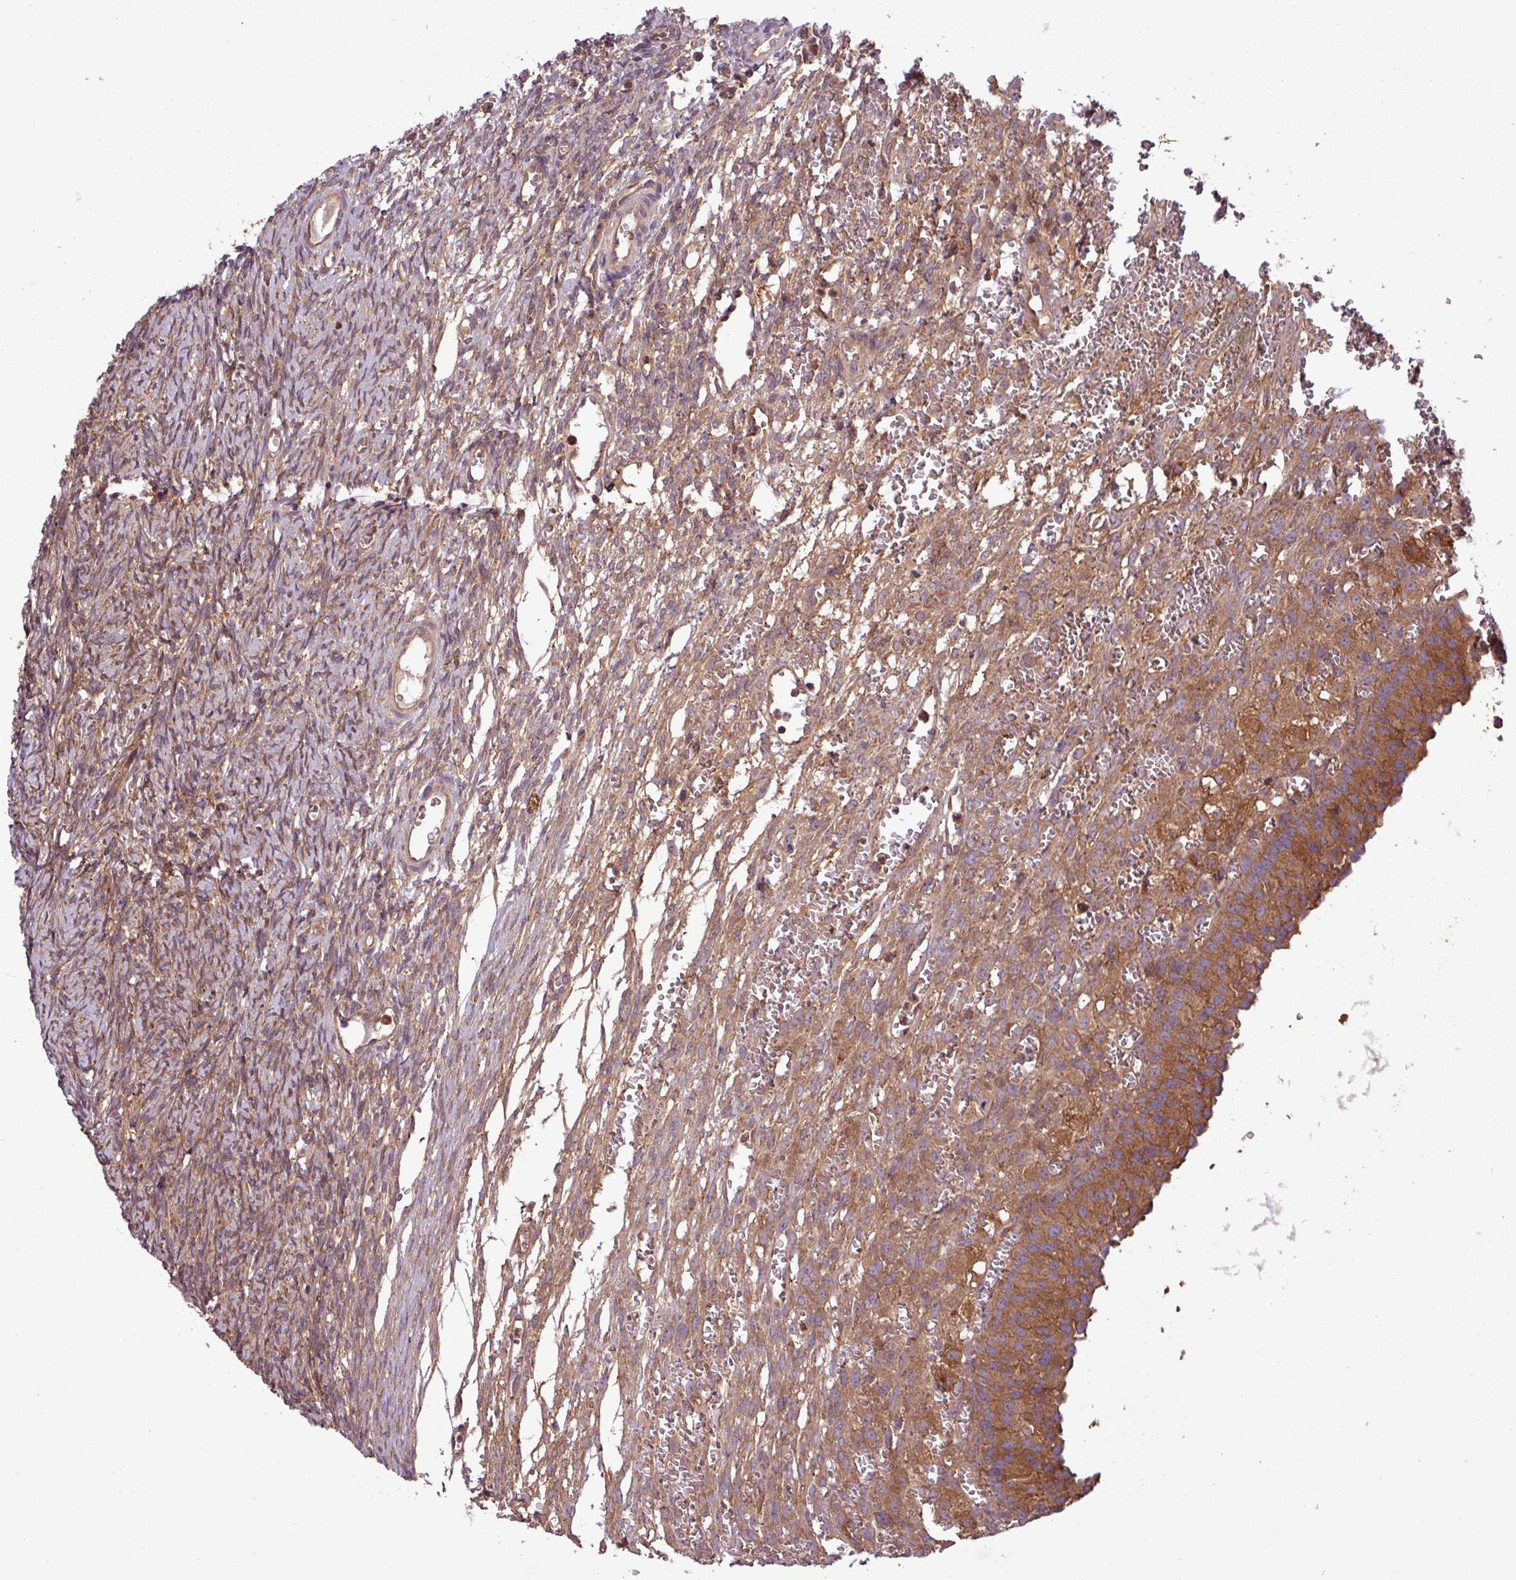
{"staining": {"intensity": "moderate", "quantity": ">75%", "location": "cytoplasmic/membranous"}, "tissue": "ovary", "cell_type": "Ovarian stroma cells", "image_type": "normal", "snomed": [{"axis": "morphology", "description": "Normal tissue, NOS"}, {"axis": "topography", "description": "Ovary"}], "caption": "DAB immunohistochemical staining of unremarkable ovary displays moderate cytoplasmic/membranous protein staining in approximately >75% of ovarian stroma cells.", "gene": "SIRPB2", "patient": {"sex": "female", "age": 39}}